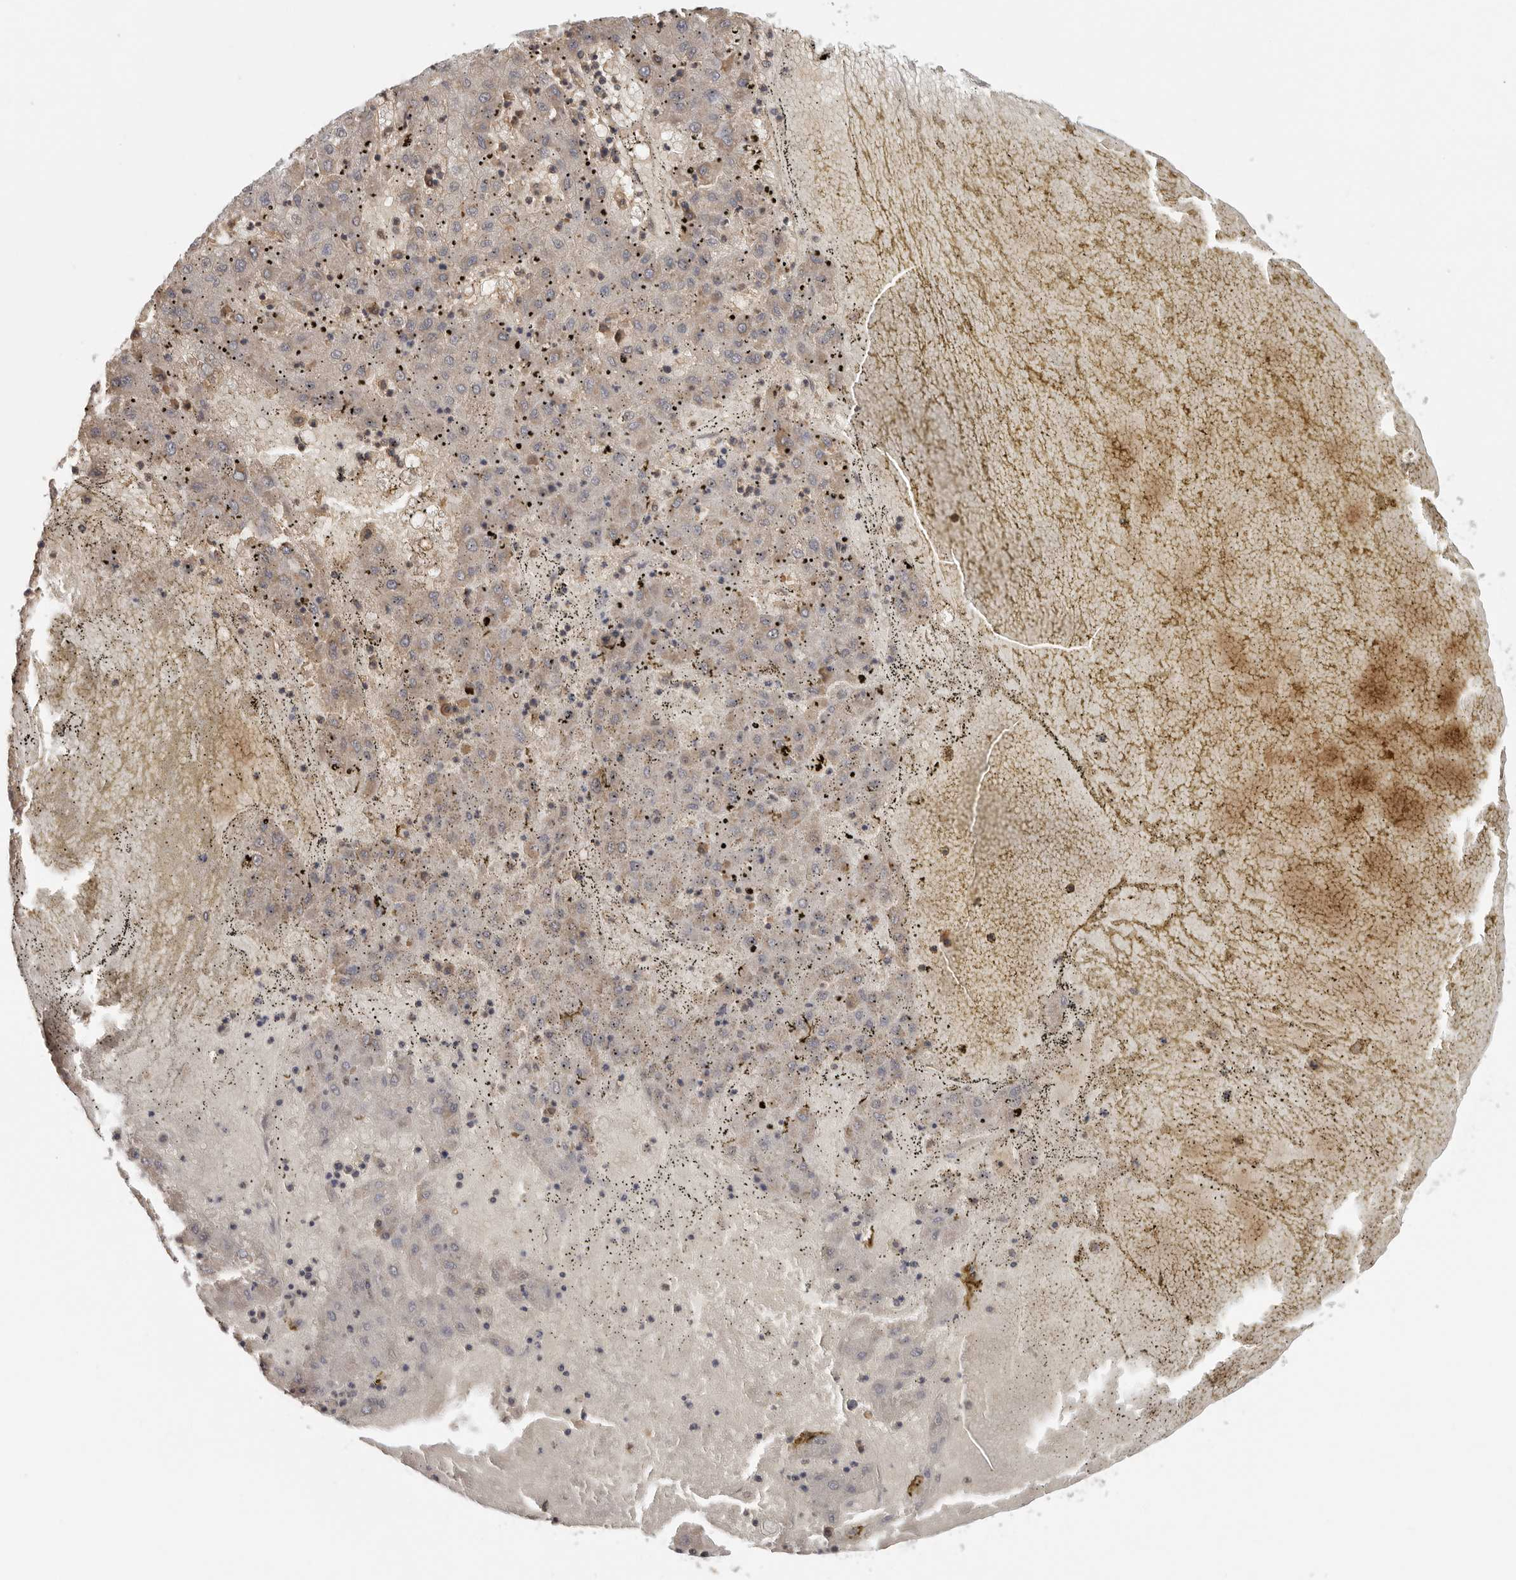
{"staining": {"intensity": "weak", "quantity": "<25%", "location": "cytoplasmic/membranous"}, "tissue": "liver cancer", "cell_type": "Tumor cells", "image_type": "cancer", "snomed": [{"axis": "morphology", "description": "Carcinoma, Hepatocellular, NOS"}, {"axis": "topography", "description": "Liver"}], "caption": "The photomicrograph reveals no significant expression in tumor cells of liver hepatocellular carcinoma.", "gene": "DNAJC11", "patient": {"sex": "male", "age": 72}}